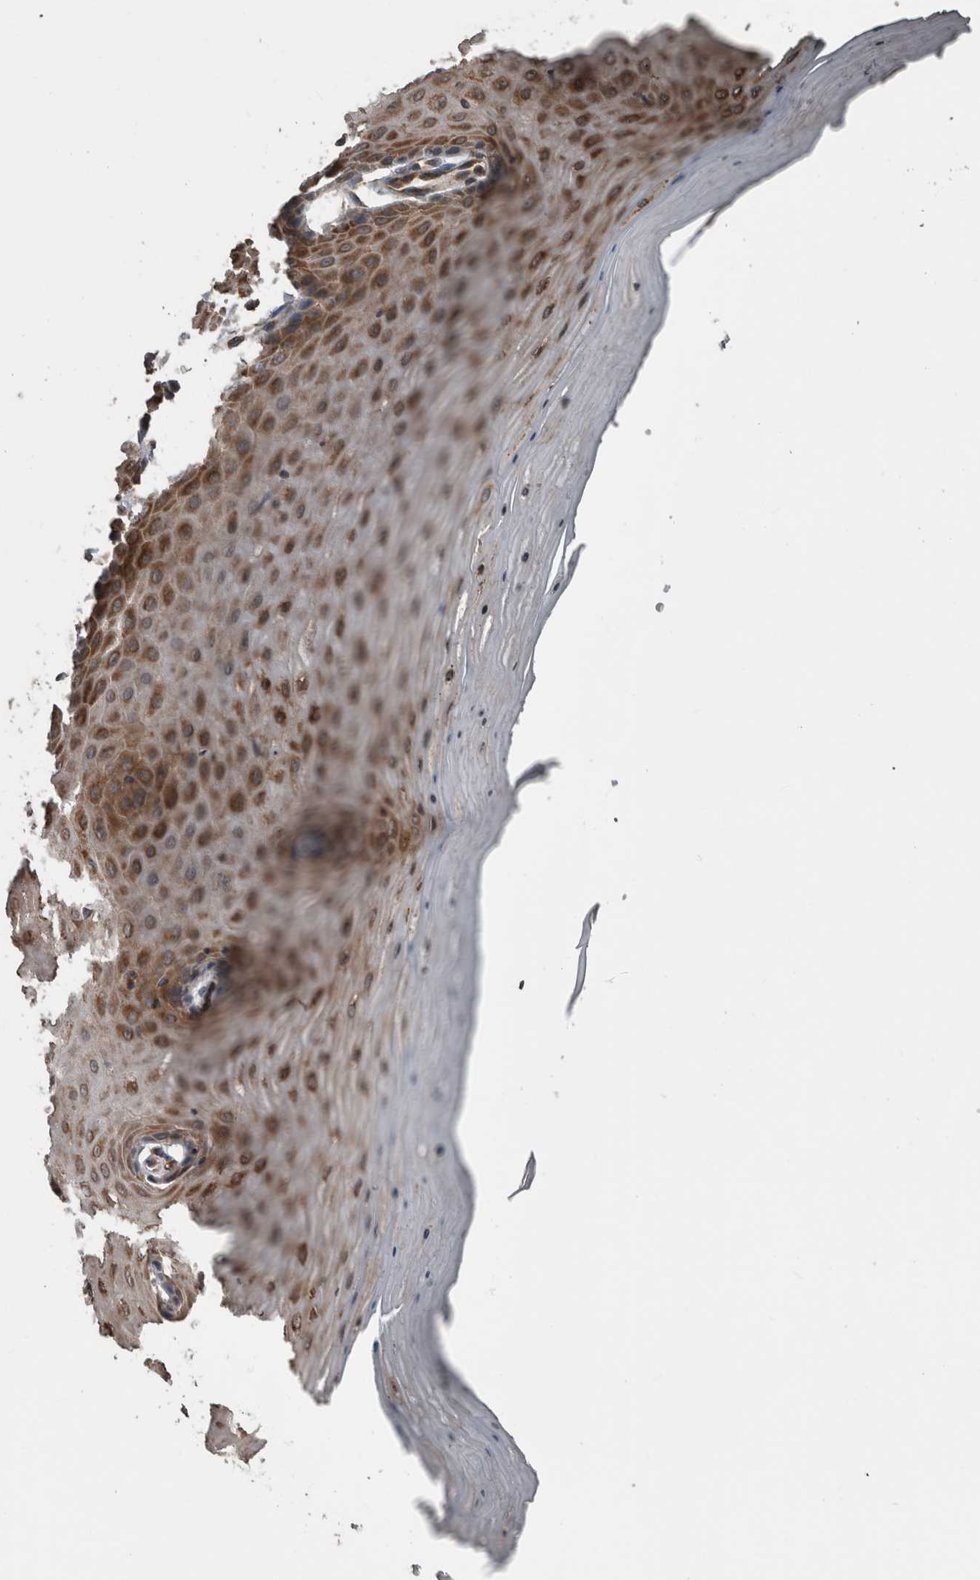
{"staining": {"intensity": "weak", "quantity": ">75%", "location": "cytoplasmic/membranous"}, "tissue": "cervix", "cell_type": "Glandular cells", "image_type": "normal", "snomed": [{"axis": "morphology", "description": "Normal tissue, NOS"}, {"axis": "topography", "description": "Cervix"}], "caption": "Cervix stained with IHC reveals weak cytoplasmic/membranous positivity in about >75% of glandular cells.", "gene": "RIOK3", "patient": {"sex": "female", "age": 55}}